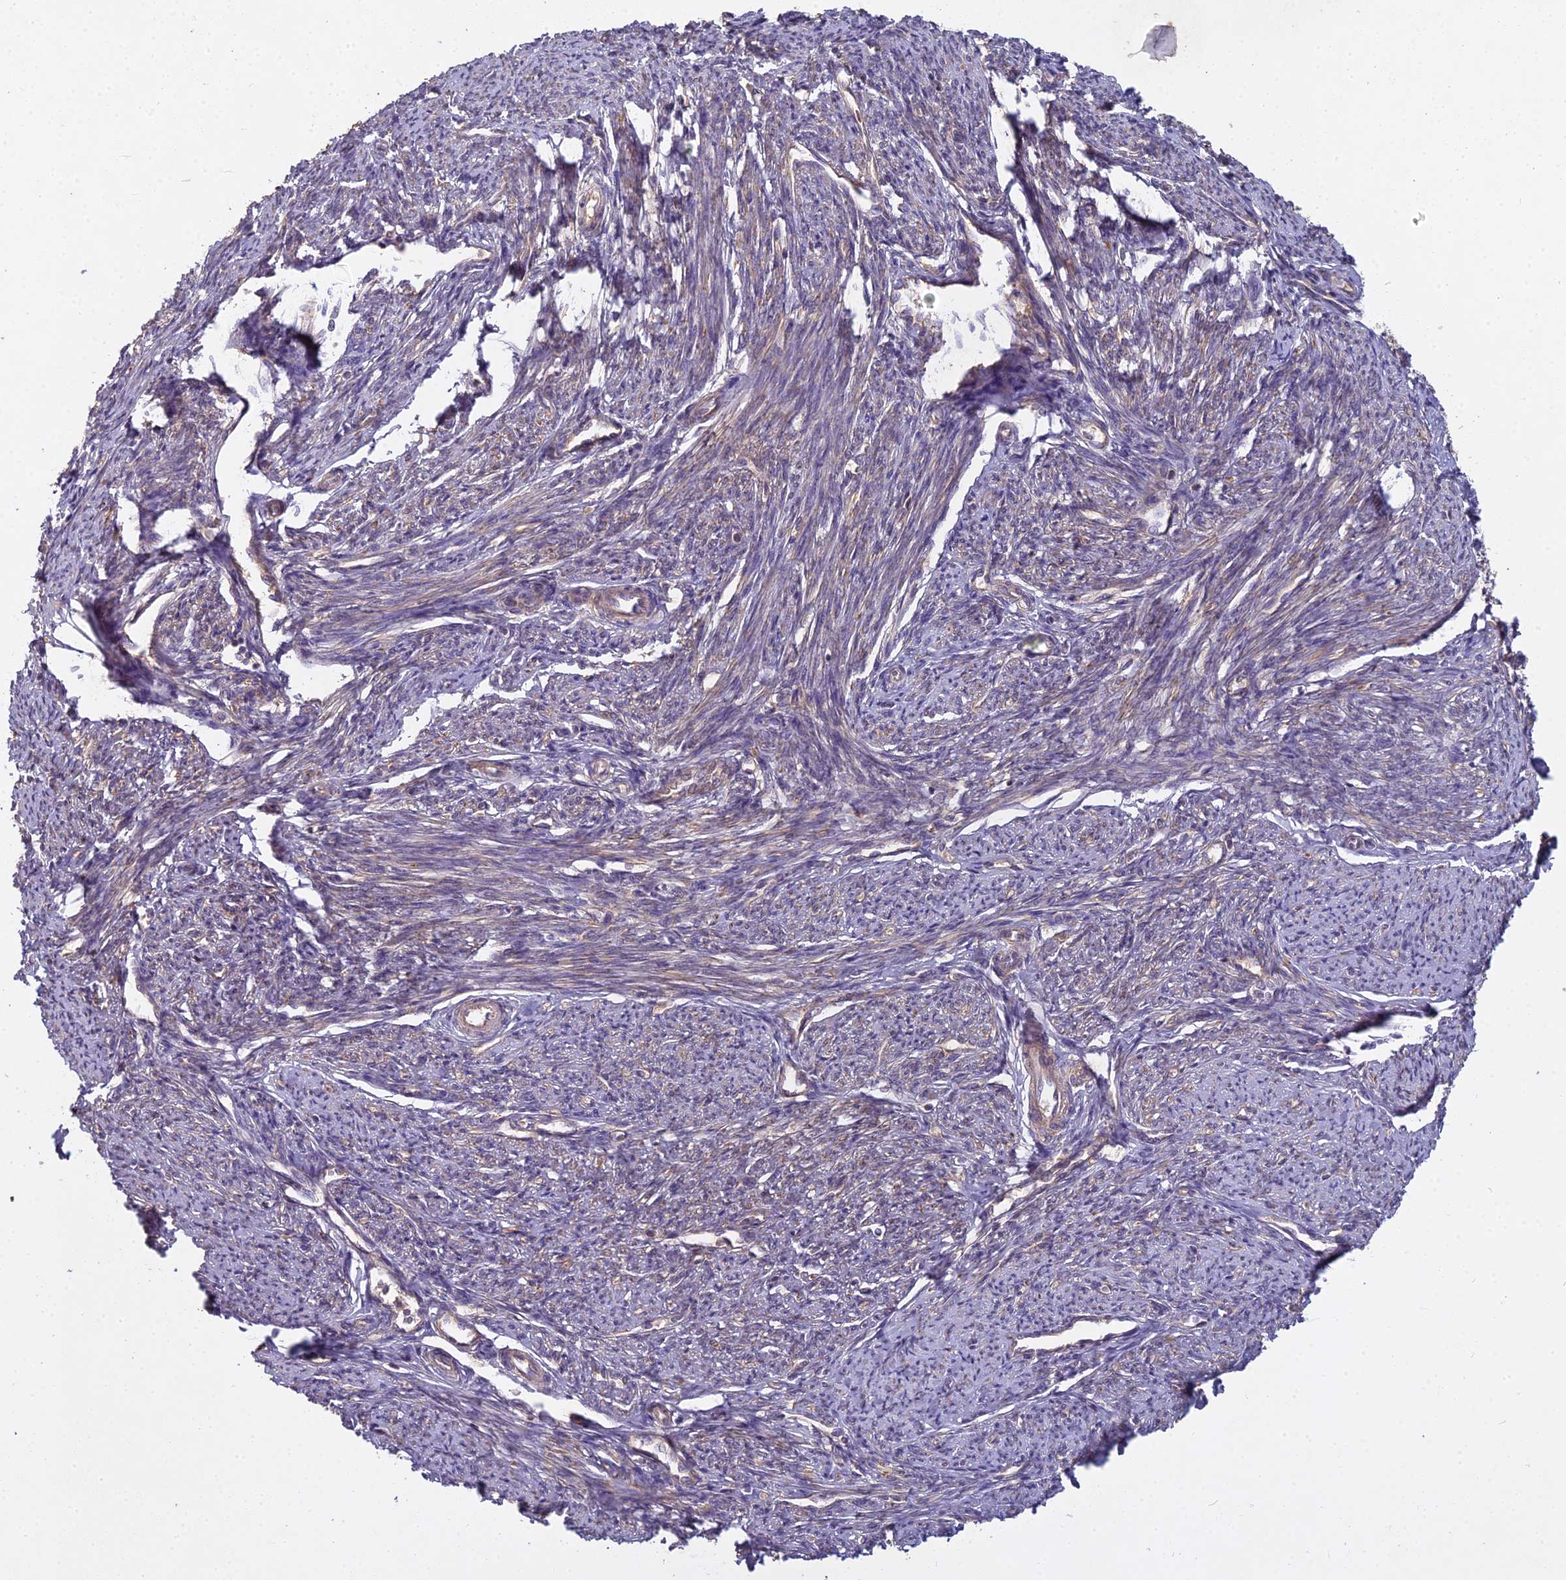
{"staining": {"intensity": "moderate", "quantity": "25%-75%", "location": "cytoplasmic/membranous"}, "tissue": "smooth muscle", "cell_type": "Smooth muscle cells", "image_type": "normal", "snomed": [{"axis": "morphology", "description": "Normal tissue, NOS"}, {"axis": "topography", "description": "Smooth muscle"}, {"axis": "topography", "description": "Uterus"}], "caption": "A brown stain highlights moderate cytoplasmic/membranous positivity of a protein in smooth muscle cells of normal smooth muscle. Nuclei are stained in blue.", "gene": "CCDC167", "patient": {"sex": "female", "age": 59}}